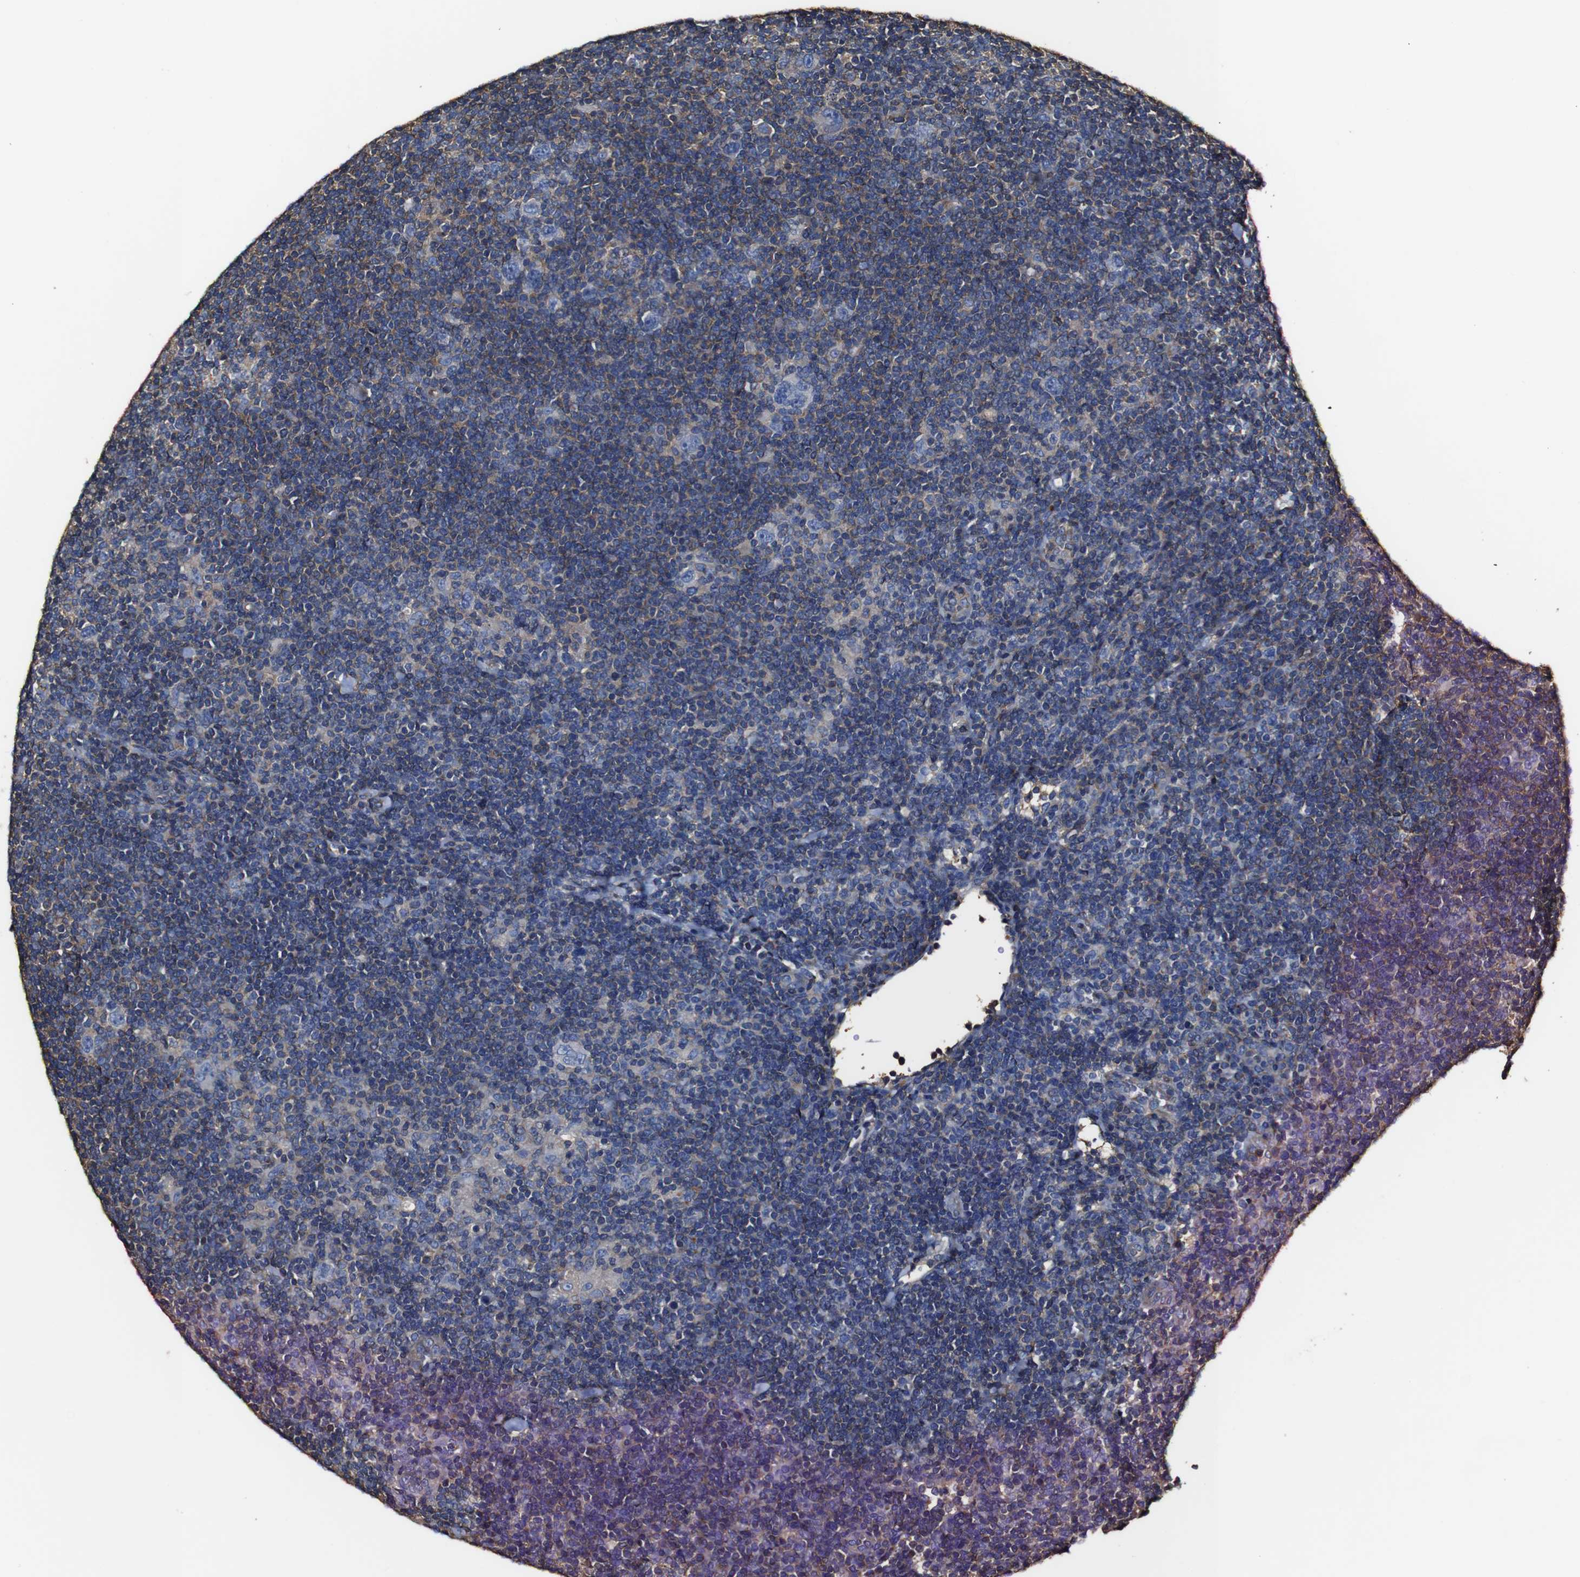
{"staining": {"intensity": "negative", "quantity": "none", "location": "none"}, "tissue": "lymphoma", "cell_type": "Tumor cells", "image_type": "cancer", "snomed": [{"axis": "morphology", "description": "Hodgkin's disease, NOS"}, {"axis": "topography", "description": "Lymph node"}], "caption": "Protein analysis of Hodgkin's disease shows no significant staining in tumor cells.", "gene": "MSN", "patient": {"sex": "female", "age": 57}}